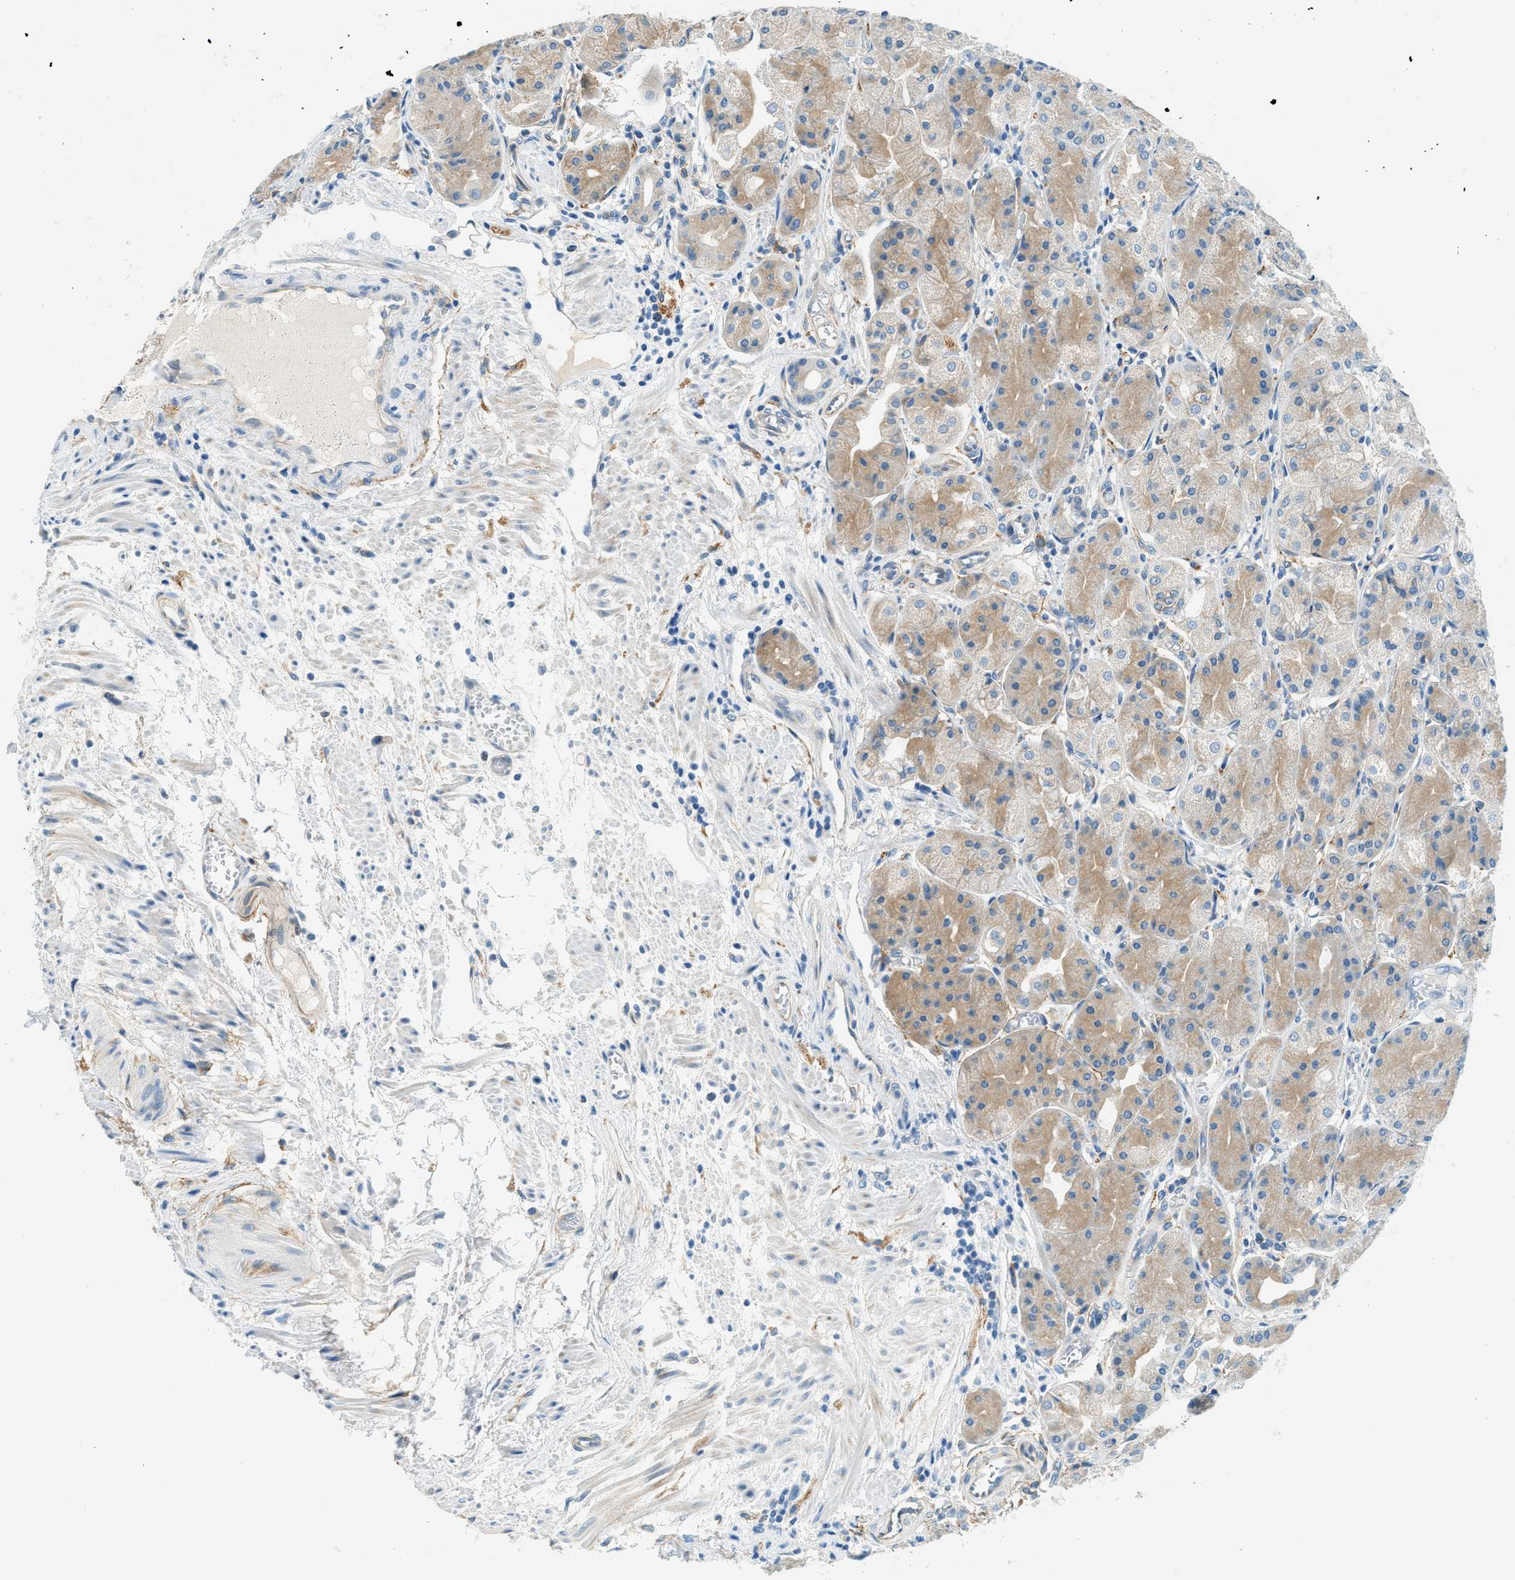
{"staining": {"intensity": "moderate", "quantity": "25%-75%", "location": "cytoplasmic/membranous"}, "tissue": "stomach", "cell_type": "Glandular cells", "image_type": "normal", "snomed": [{"axis": "morphology", "description": "Normal tissue, NOS"}, {"axis": "topography", "description": "Stomach, upper"}], "caption": "Human stomach stained for a protein (brown) shows moderate cytoplasmic/membranous positive positivity in about 25%-75% of glandular cells.", "gene": "ZNF367", "patient": {"sex": "male", "age": 72}}